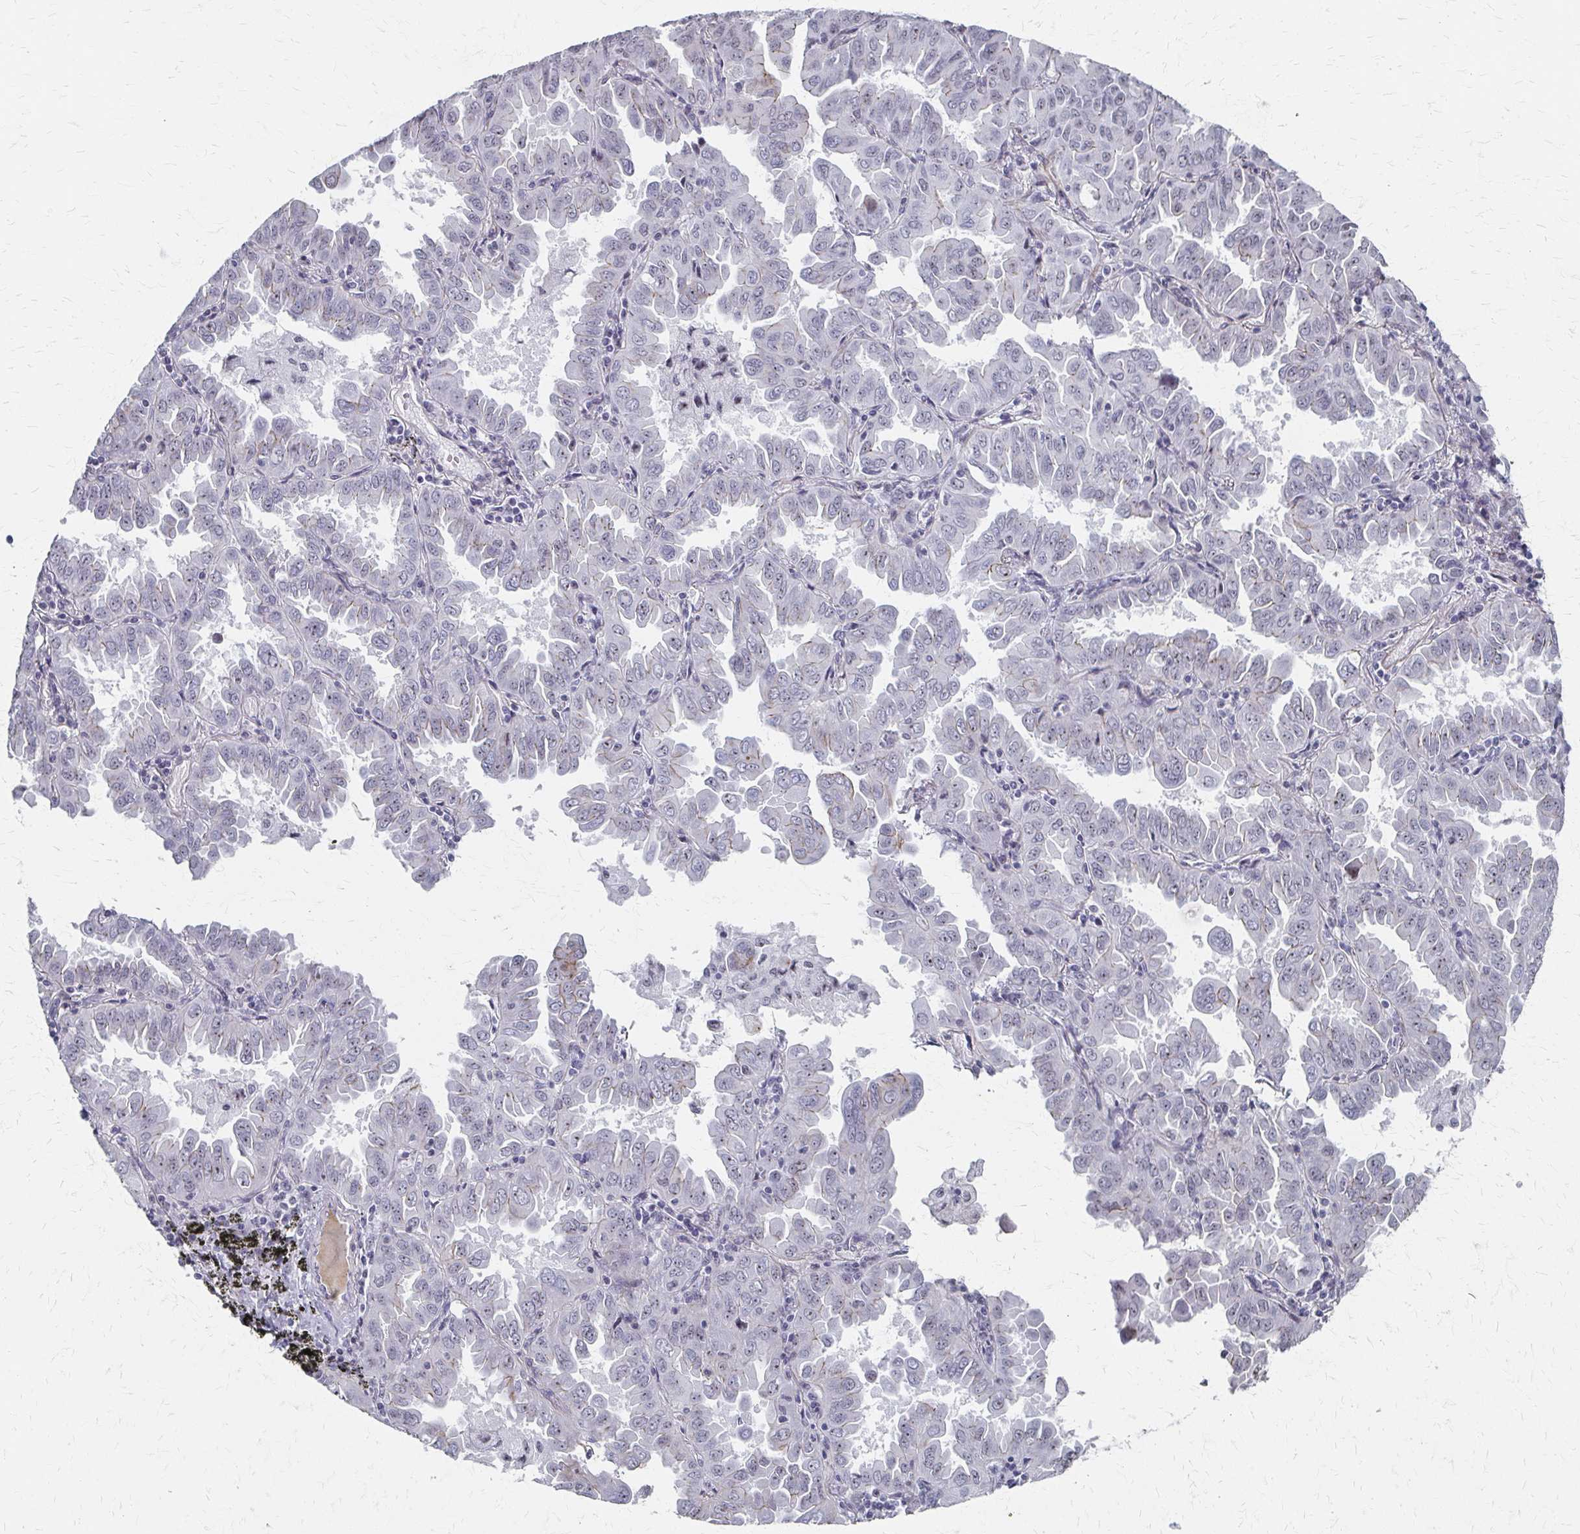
{"staining": {"intensity": "moderate", "quantity": "<25%", "location": "nuclear"}, "tissue": "lung cancer", "cell_type": "Tumor cells", "image_type": "cancer", "snomed": [{"axis": "morphology", "description": "Adenocarcinoma, NOS"}, {"axis": "topography", "description": "Lung"}], "caption": "Moderate nuclear expression is present in approximately <25% of tumor cells in lung cancer (adenocarcinoma).", "gene": "PES1", "patient": {"sex": "male", "age": 64}}